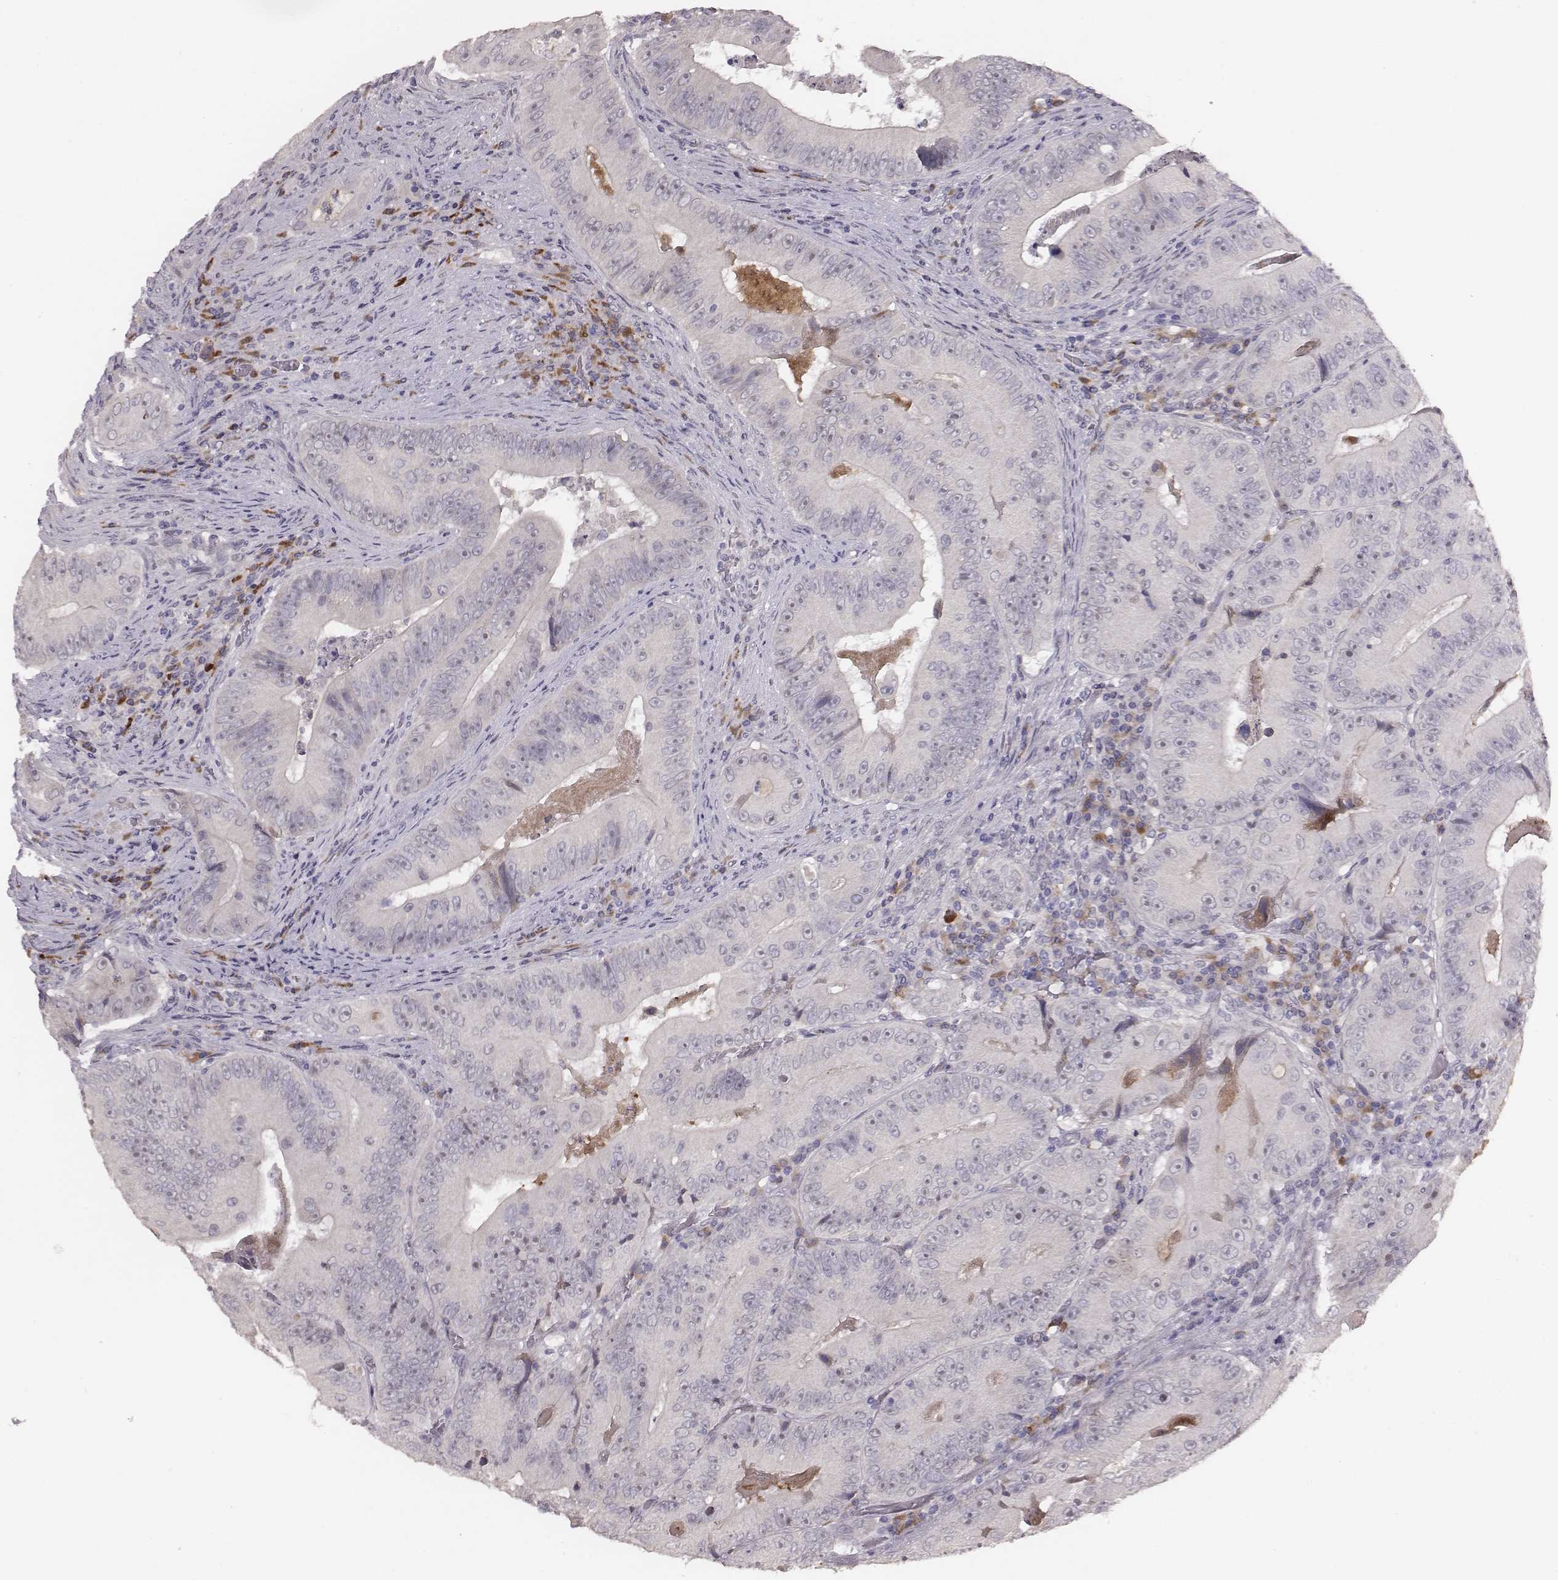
{"staining": {"intensity": "negative", "quantity": "none", "location": "none"}, "tissue": "colorectal cancer", "cell_type": "Tumor cells", "image_type": "cancer", "snomed": [{"axis": "morphology", "description": "Adenocarcinoma, NOS"}, {"axis": "topography", "description": "Colon"}], "caption": "DAB (3,3'-diaminobenzidine) immunohistochemical staining of colorectal cancer (adenocarcinoma) exhibits no significant positivity in tumor cells. (Brightfield microscopy of DAB immunohistochemistry at high magnification).", "gene": "SLC22A6", "patient": {"sex": "female", "age": 86}}